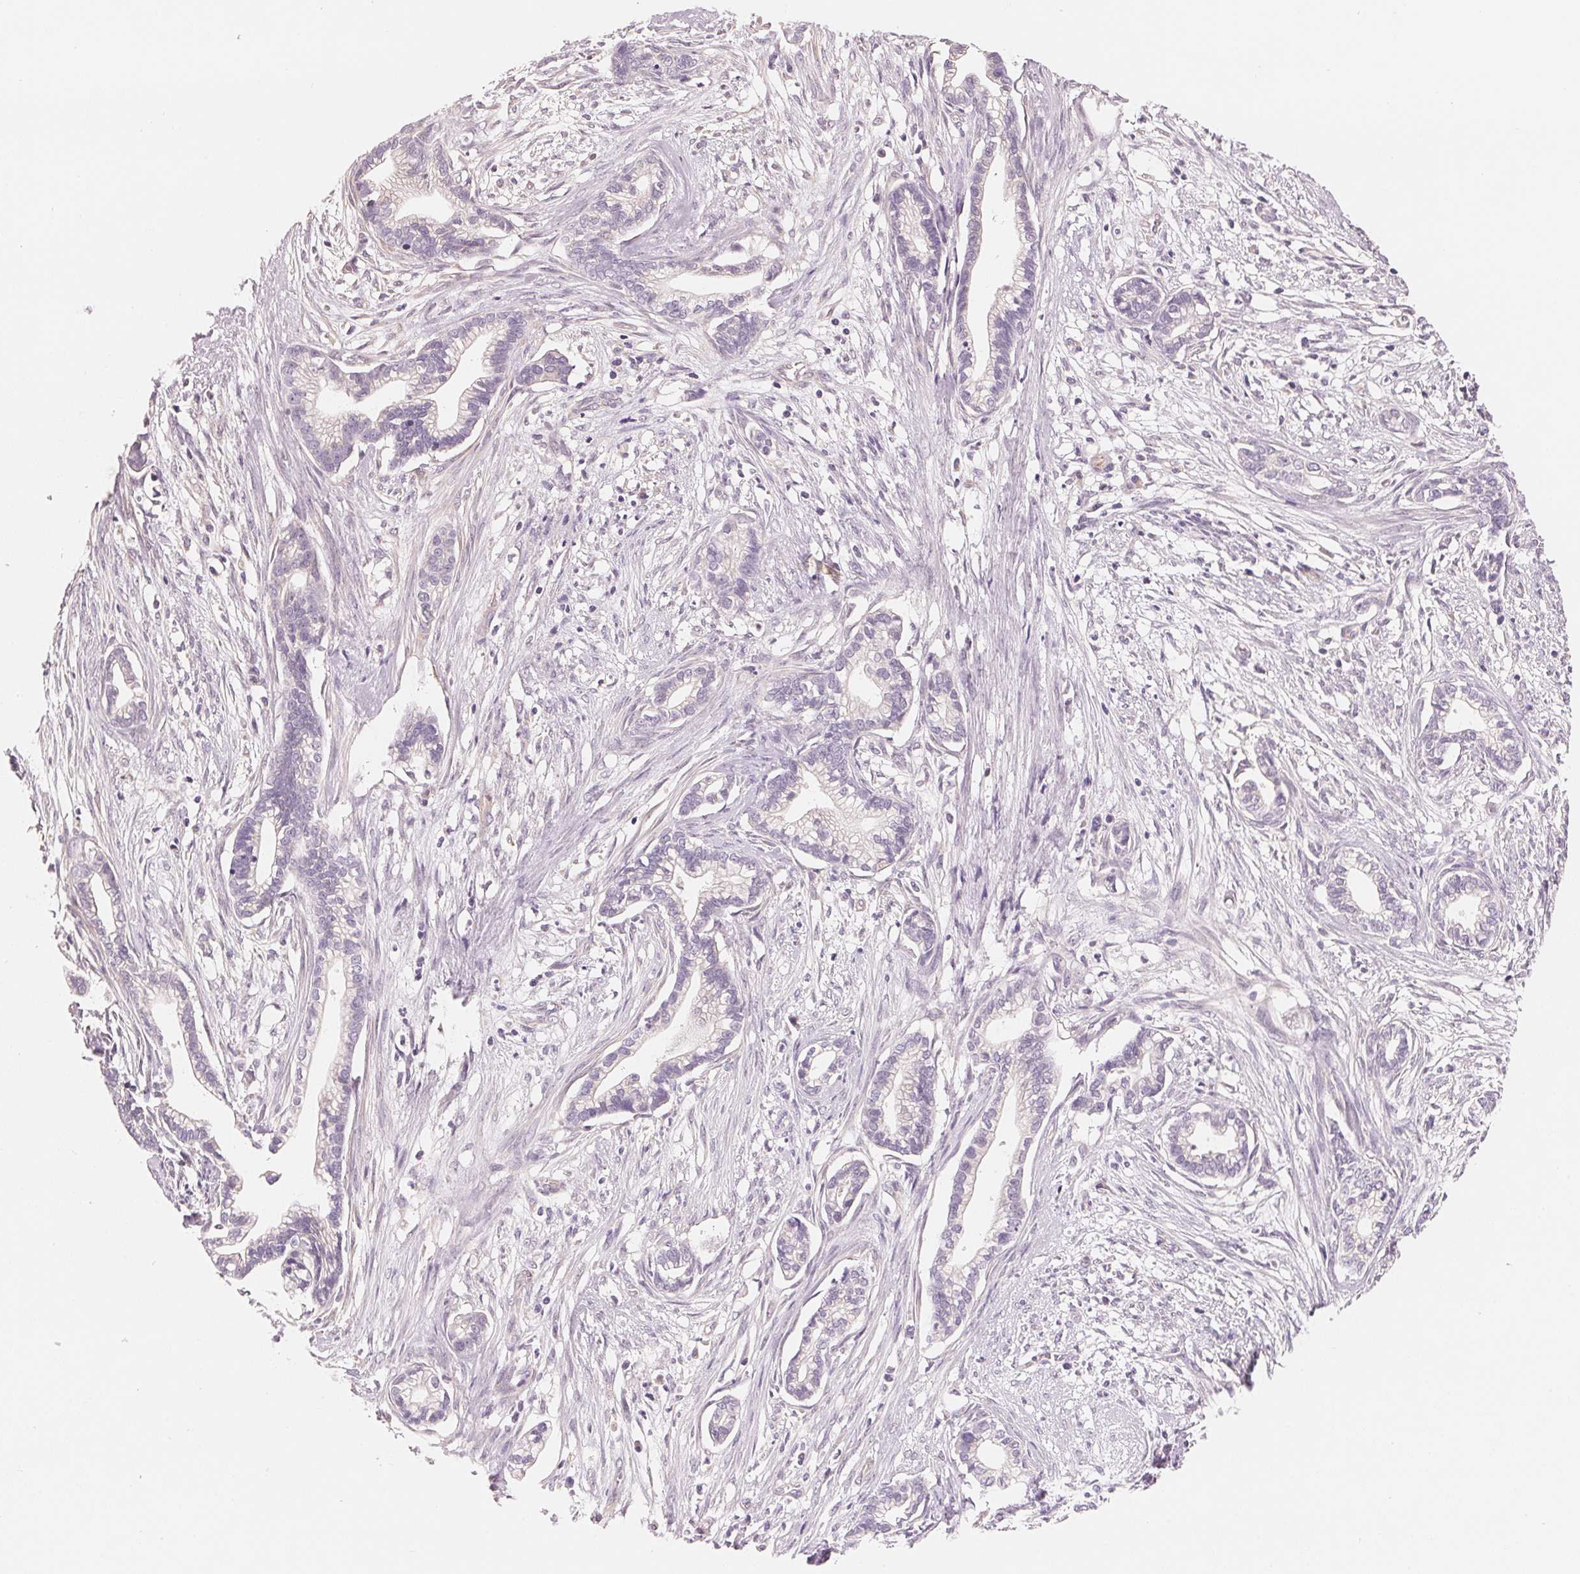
{"staining": {"intensity": "negative", "quantity": "none", "location": "none"}, "tissue": "cervical cancer", "cell_type": "Tumor cells", "image_type": "cancer", "snomed": [{"axis": "morphology", "description": "Adenocarcinoma, NOS"}, {"axis": "topography", "description": "Cervix"}], "caption": "Protein analysis of cervical adenocarcinoma displays no significant staining in tumor cells.", "gene": "CFHR2", "patient": {"sex": "female", "age": 62}}